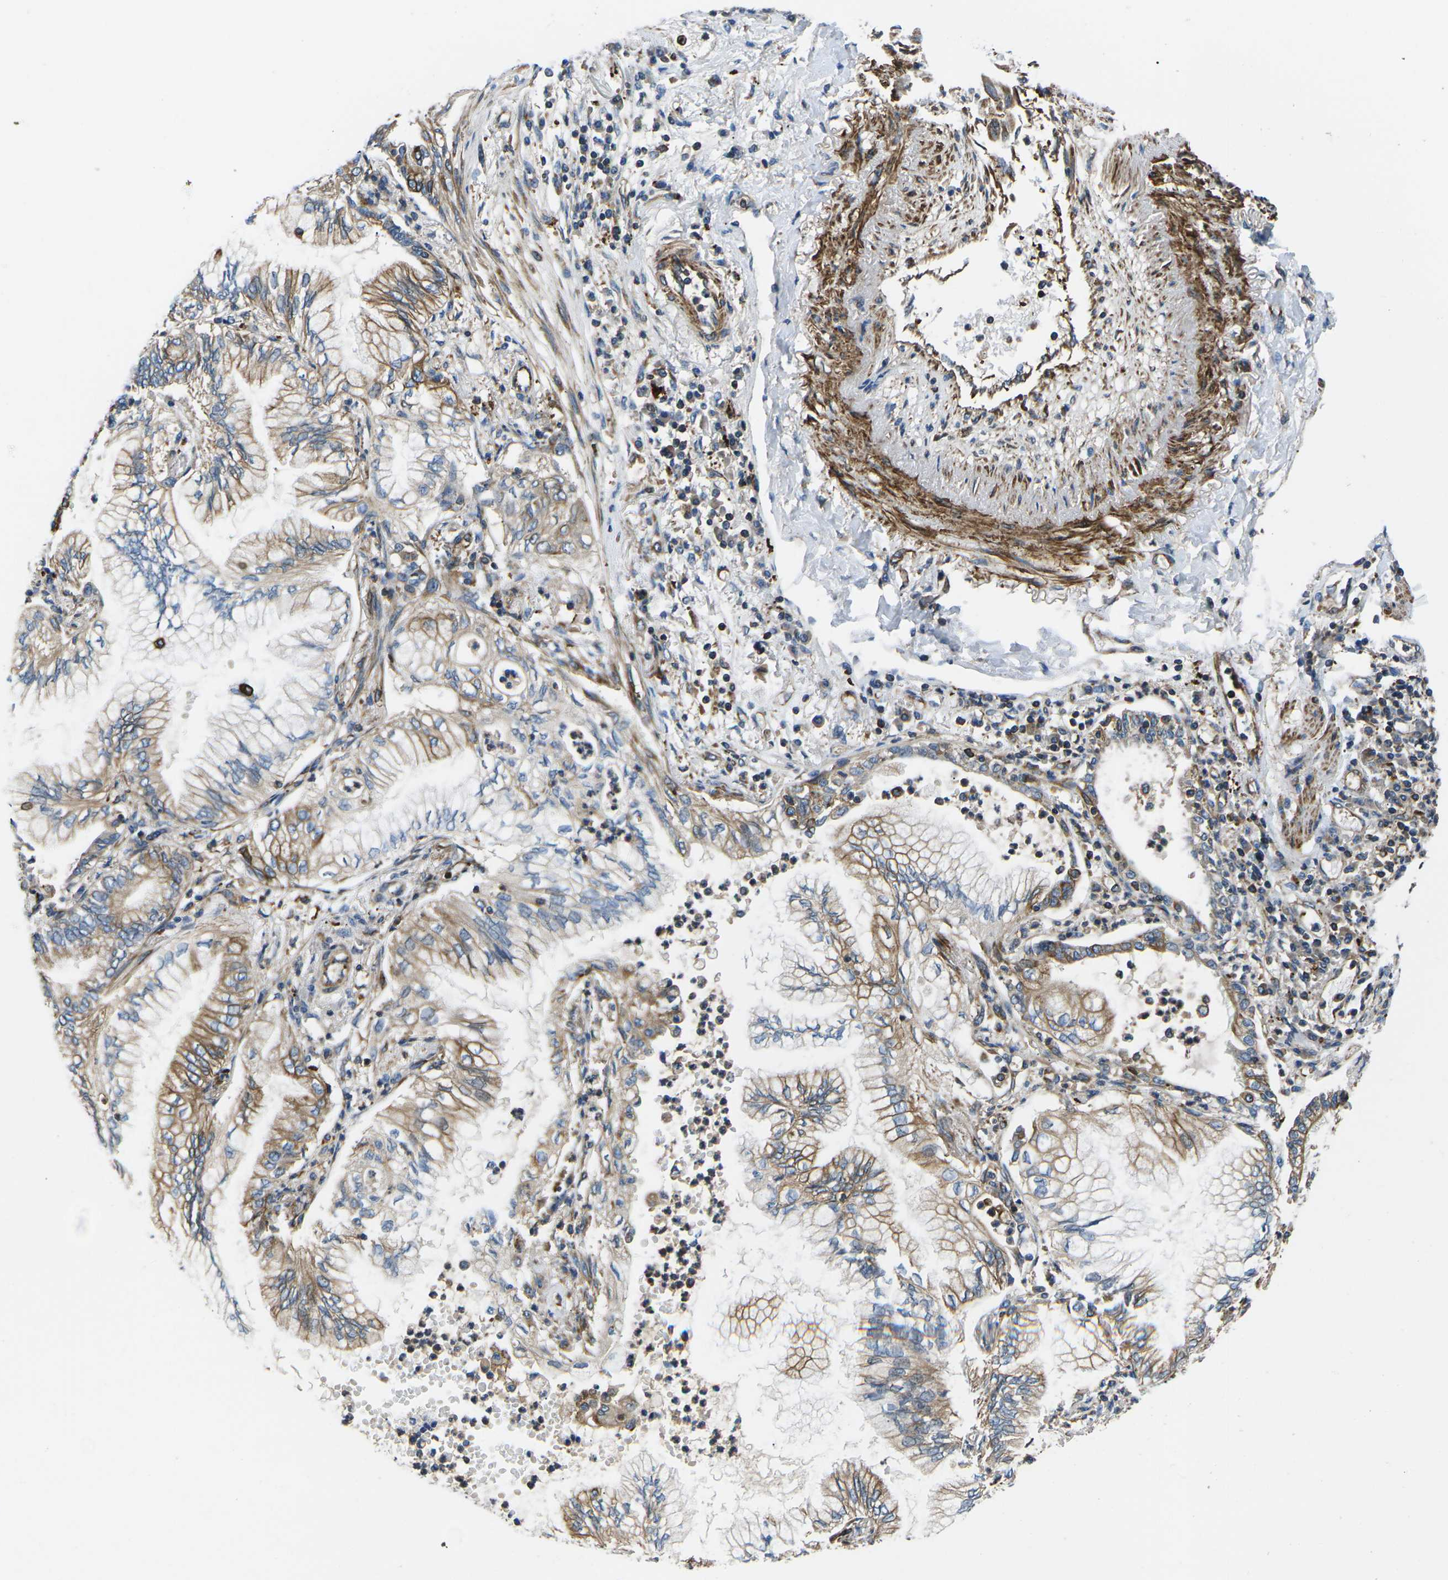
{"staining": {"intensity": "moderate", "quantity": "25%-75%", "location": "cytoplasmic/membranous"}, "tissue": "lung cancer", "cell_type": "Tumor cells", "image_type": "cancer", "snomed": [{"axis": "morphology", "description": "Normal tissue, NOS"}, {"axis": "morphology", "description": "Adenocarcinoma, NOS"}, {"axis": "topography", "description": "Bronchus"}, {"axis": "topography", "description": "Lung"}], "caption": "Immunohistochemical staining of human lung adenocarcinoma displays medium levels of moderate cytoplasmic/membranous expression in approximately 25%-75% of tumor cells.", "gene": "KCNJ15", "patient": {"sex": "female", "age": 70}}